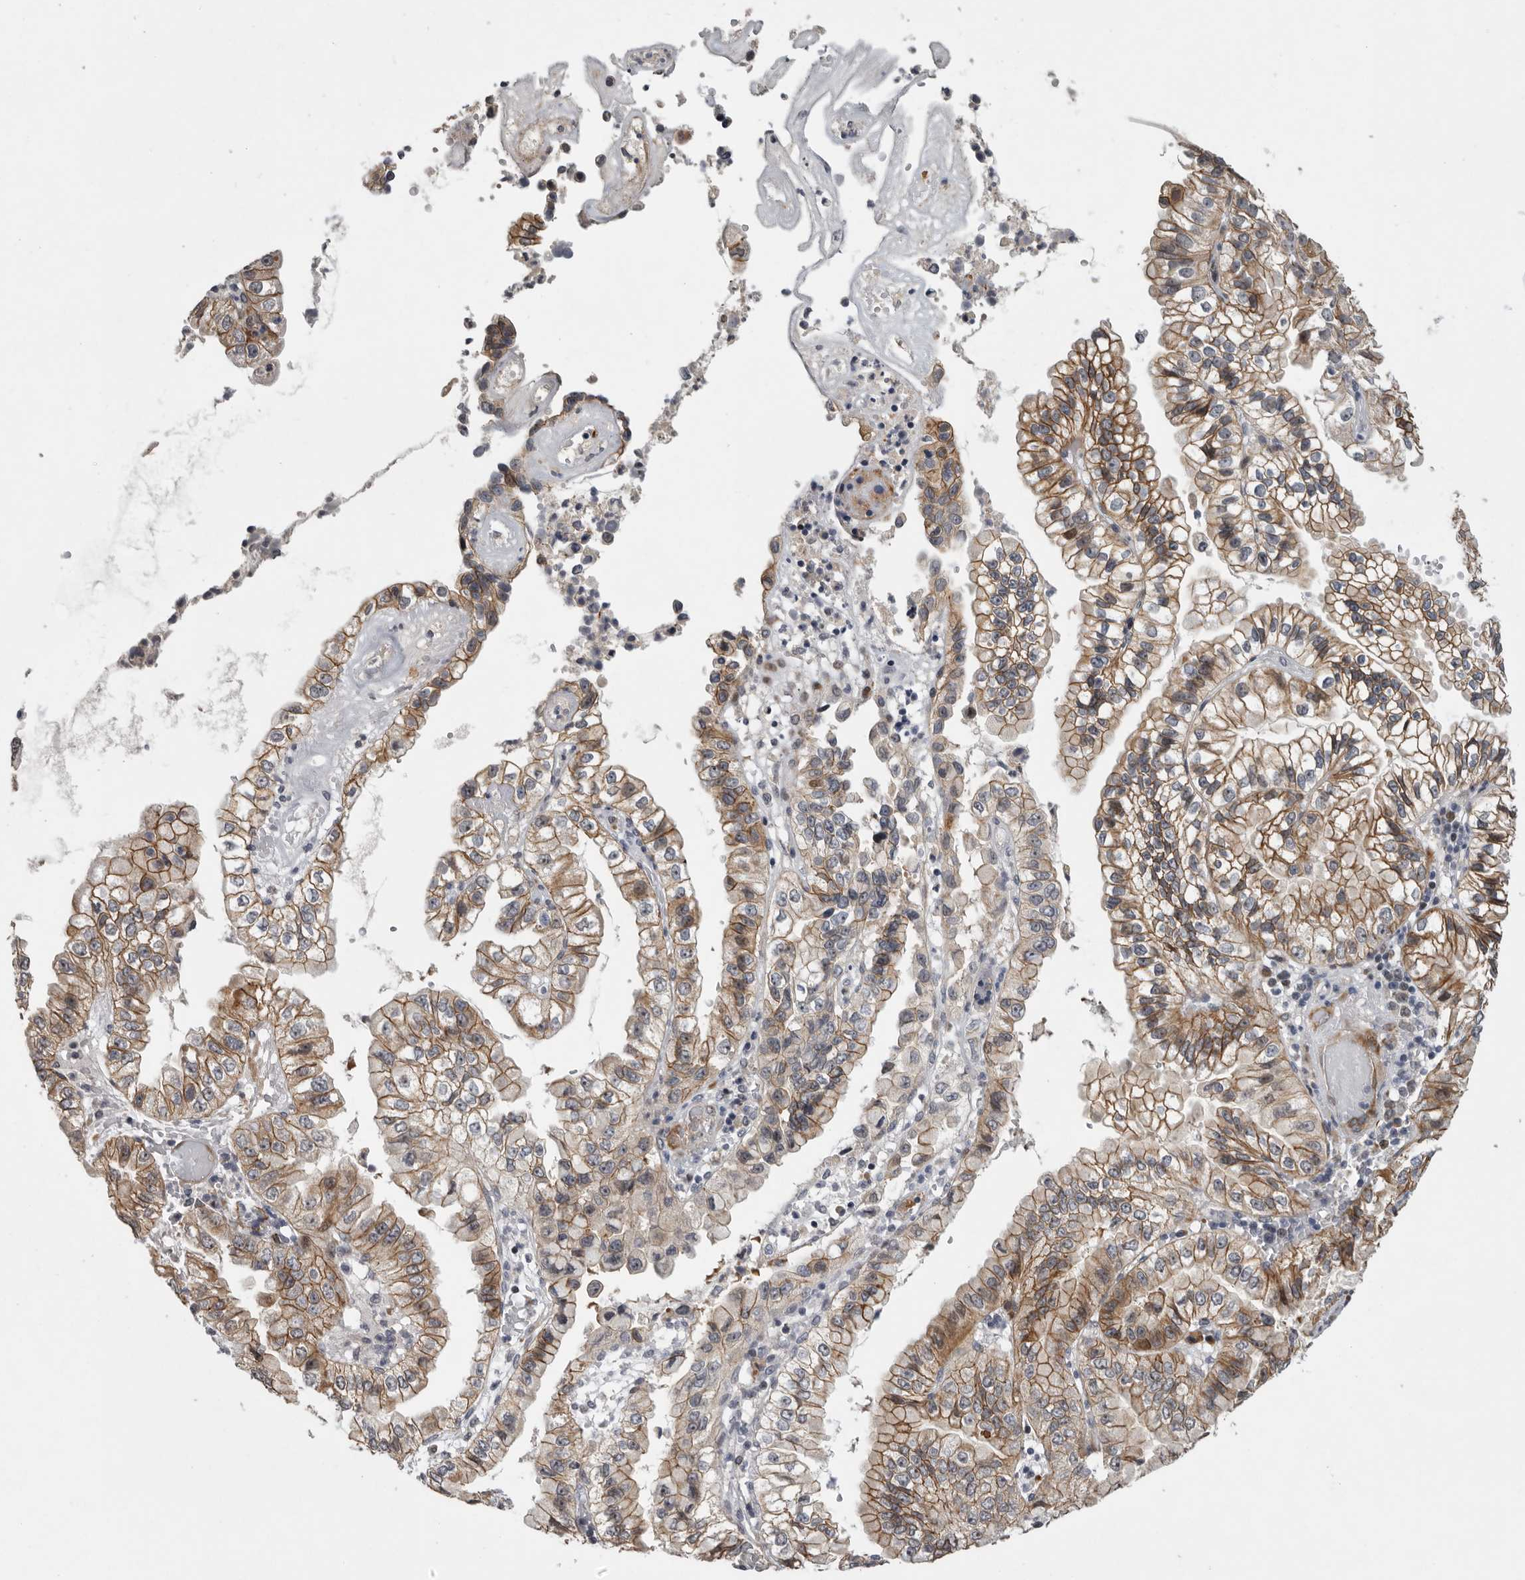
{"staining": {"intensity": "moderate", "quantity": ">75%", "location": "cytoplasmic/membranous"}, "tissue": "liver cancer", "cell_type": "Tumor cells", "image_type": "cancer", "snomed": [{"axis": "morphology", "description": "Cholangiocarcinoma"}, {"axis": "topography", "description": "Liver"}], "caption": "DAB (3,3'-diaminobenzidine) immunohistochemical staining of liver cholangiocarcinoma reveals moderate cytoplasmic/membranous protein staining in approximately >75% of tumor cells.", "gene": "MPDZ", "patient": {"sex": "female", "age": 79}}